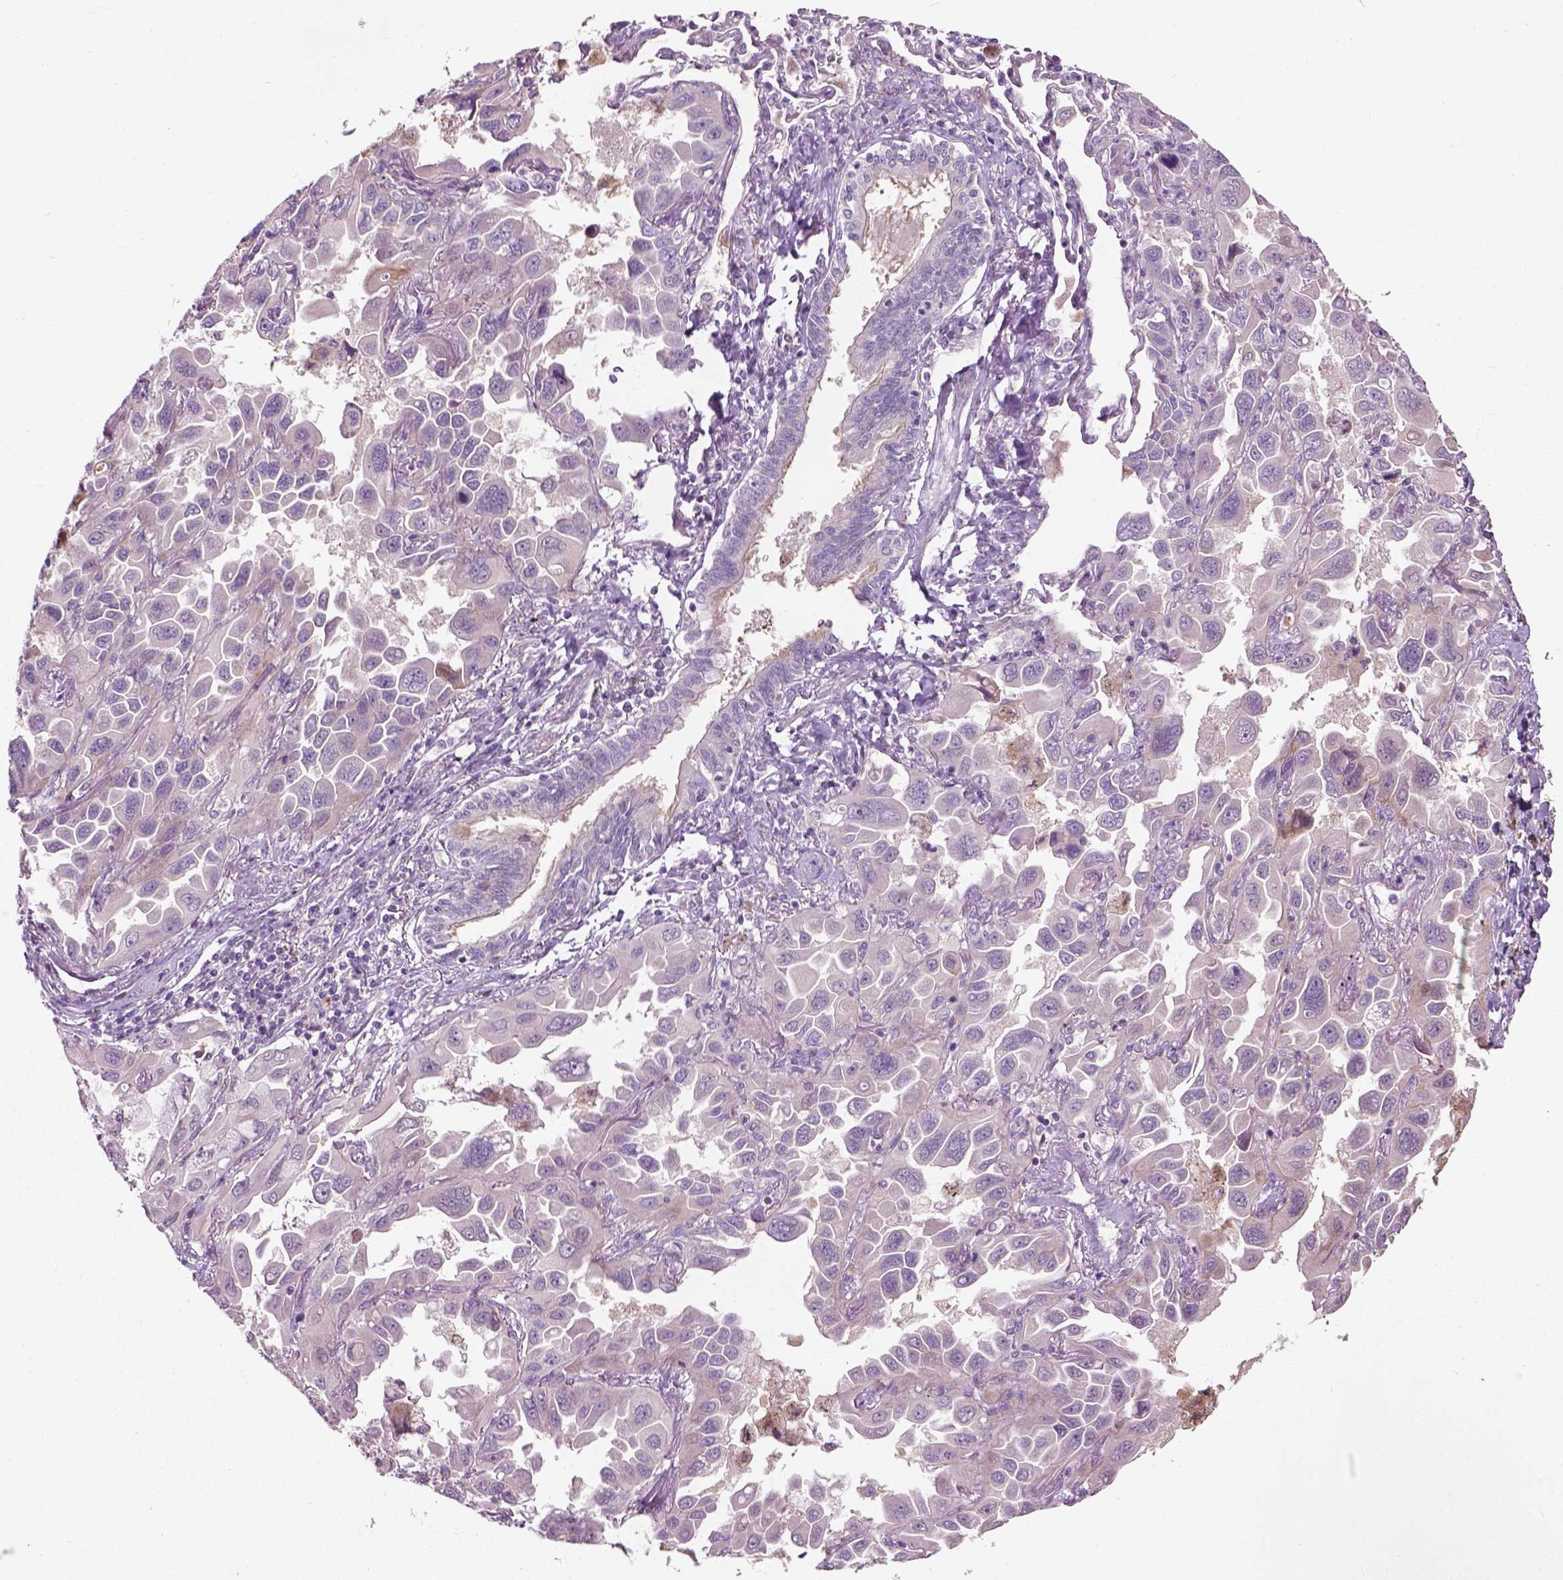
{"staining": {"intensity": "weak", "quantity": "<25%", "location": "cytoplasmic/membranous"}, "tissue": "lung cancer", "cell_type": "Tumor cells", "image_type": "cancer", "snomed": [{"axis": "morphology", "description": "Adenocarcinoma, NOS"}, {"axis": "topography", "description": "Lung"}], "caption": "Immunohistochemistry (IHC) of adenocarcinoma (lung) demonstrates no expression in tumor cells.", "gene": "PKP3", "patient": {"sex": "male", "age": 64}}